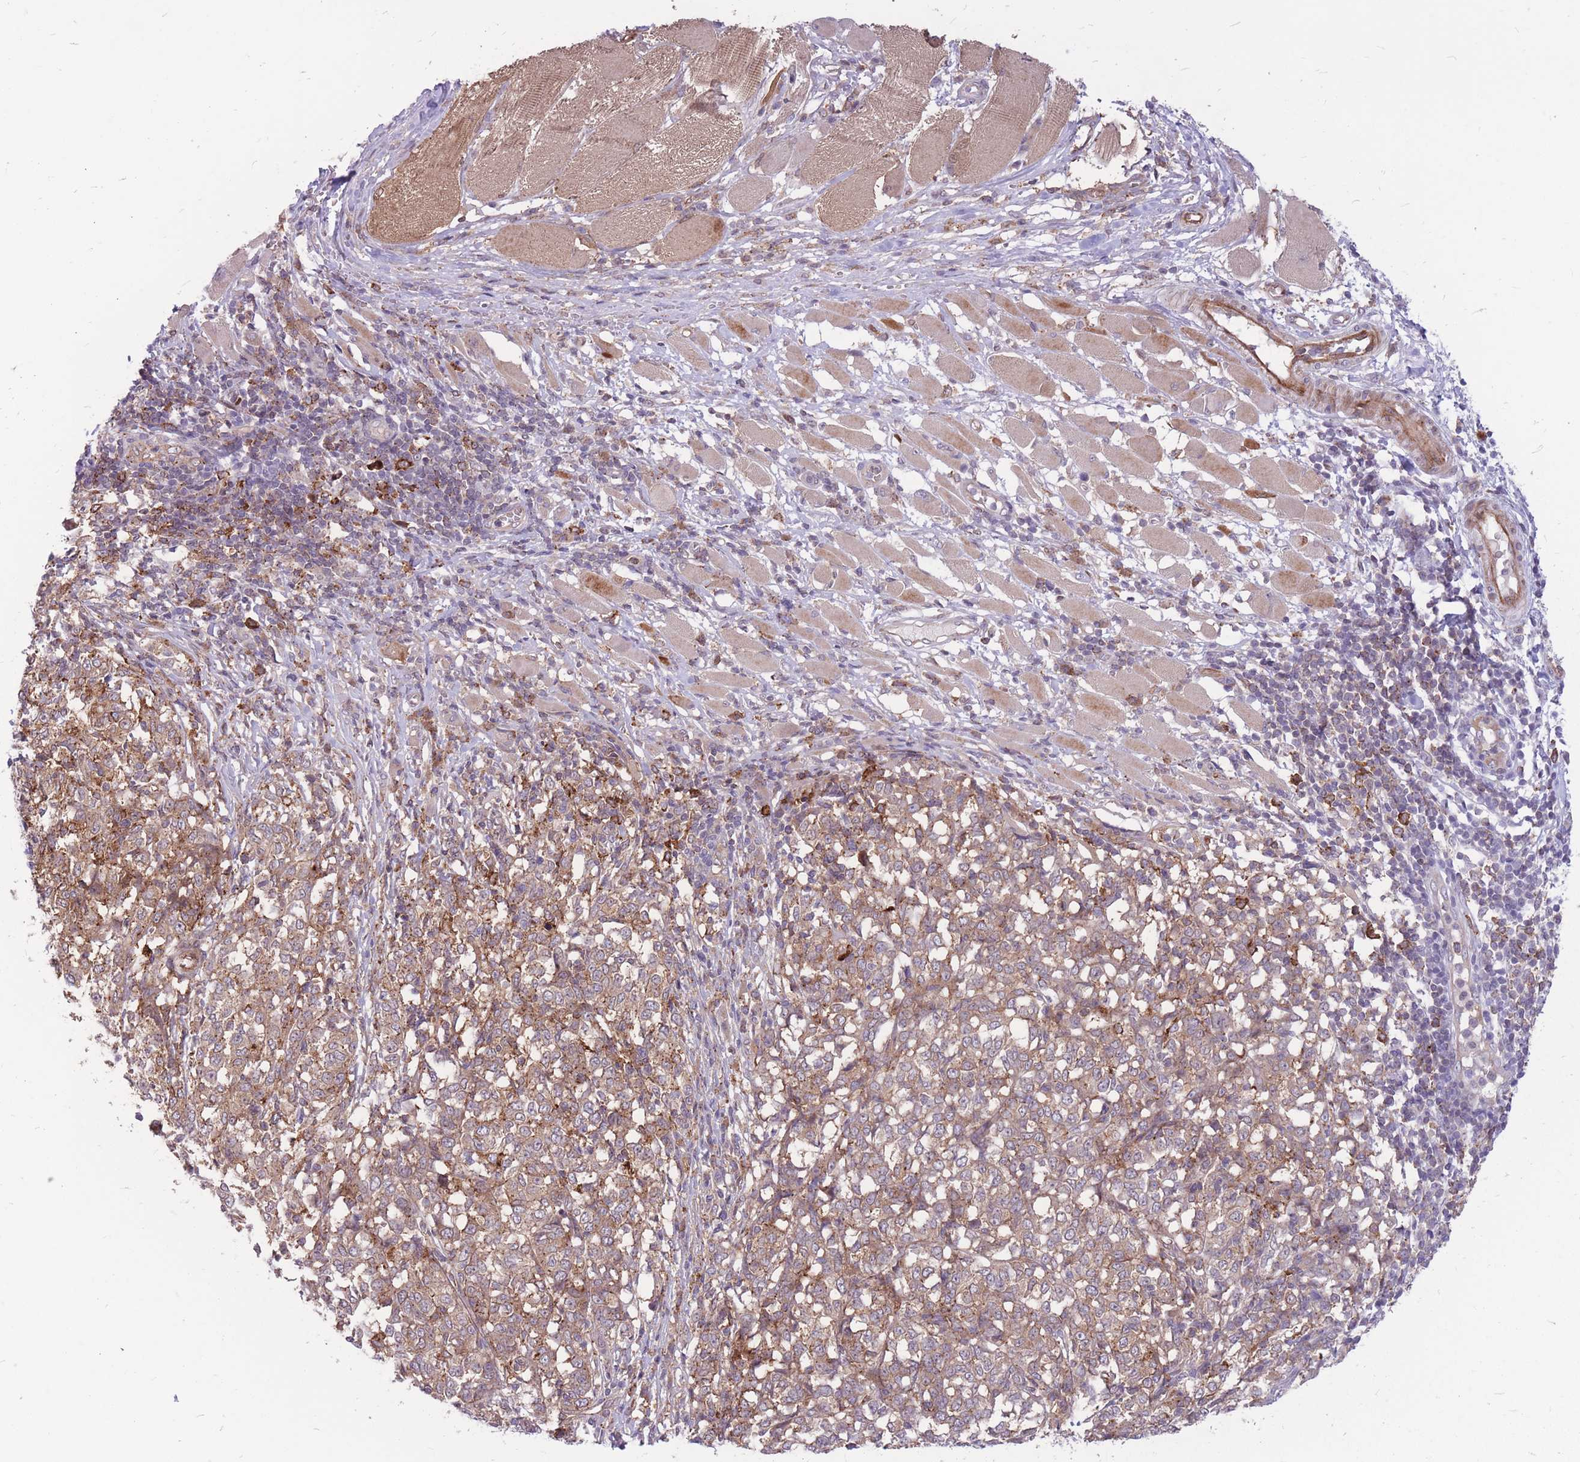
{"staining": {"intensity": "moderate", "quantity": "25%-75%", "location": "cytoplasmic/membranous"}, "tissue": "melanoma", "cell_type": "Tumor cells", "image_type": "cancer", "snomed": [{"axis": "morphology", "description": "Malignant melanoma, NOS"}, {"axis": "topography", "description": "Skin"}], "caption": "There is medium levels of moderate cytoplasmic/membranous positivity in tumor cells of malignant melanoma, as demonstrated by immunohistochemical staining (brown color).", "gene": "TCF20", "patient": {"sex": "female", "age": 72}}